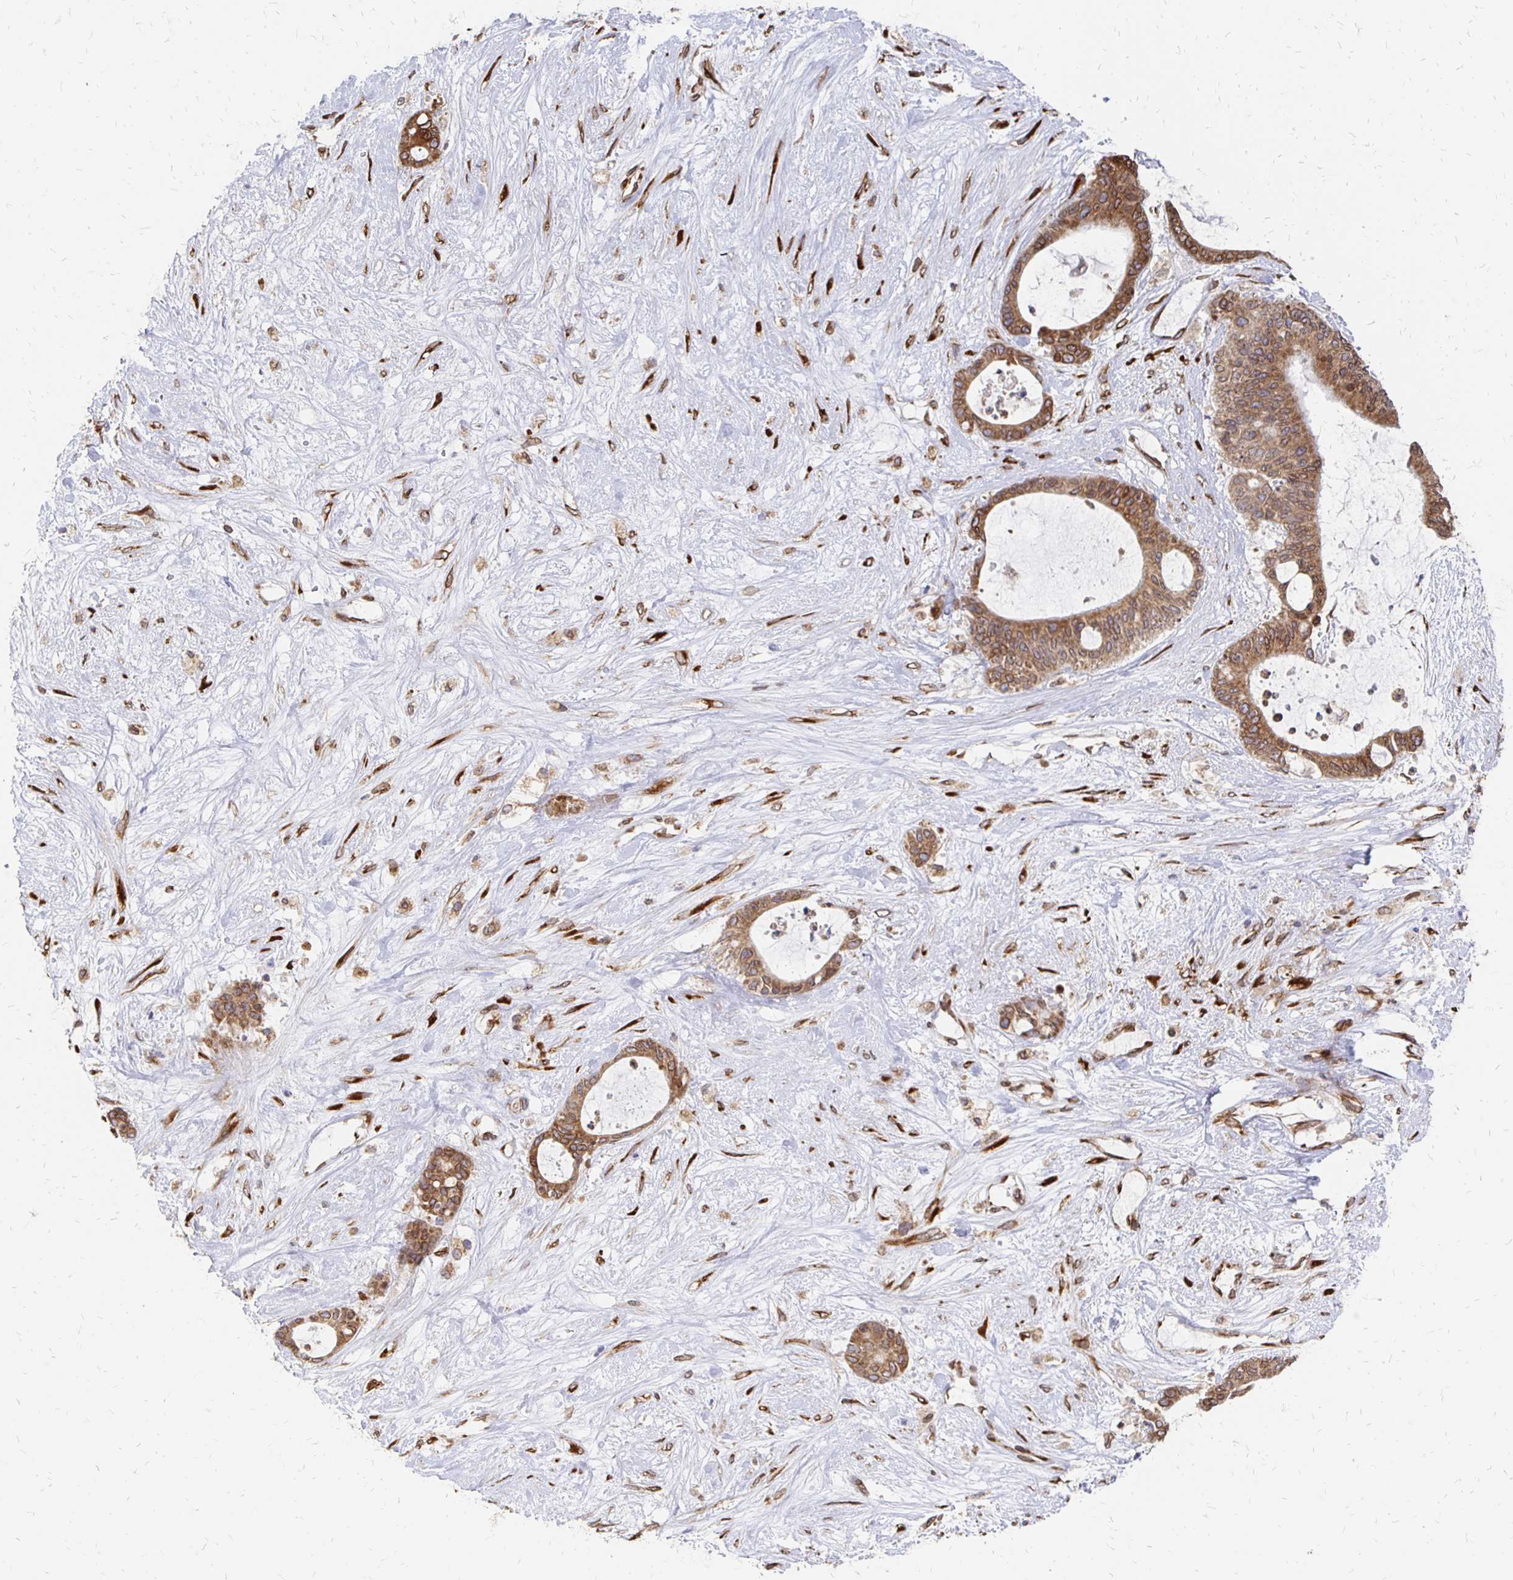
{"staining": {"intensity": "strong", "quantity": ">75%", "location": "cytoplasmic/membranous,nuclear"}, "tissue": "liver cancer", "cell_type": "Tumor cells", "image_type": "cancer", "snomed": [{"axis": "morphology", "description": "Normal tissue, NOS"}, {"axis": "morphology", "description": "Cholangiocarcinoma"}, {"axis": "topography", "description": "Liver"}, {"axis": "topography", "description": "Peripheral nerve tissue"}], "caption": "Strong cytoplasmic/membranous and nuclear expression for a protein is appreciated in about >75% of tumor cells of liver cancer using immunohistochemistry (IHC).", "gene": "PELI3", "patient": {"sex": "female", "age": 73}}